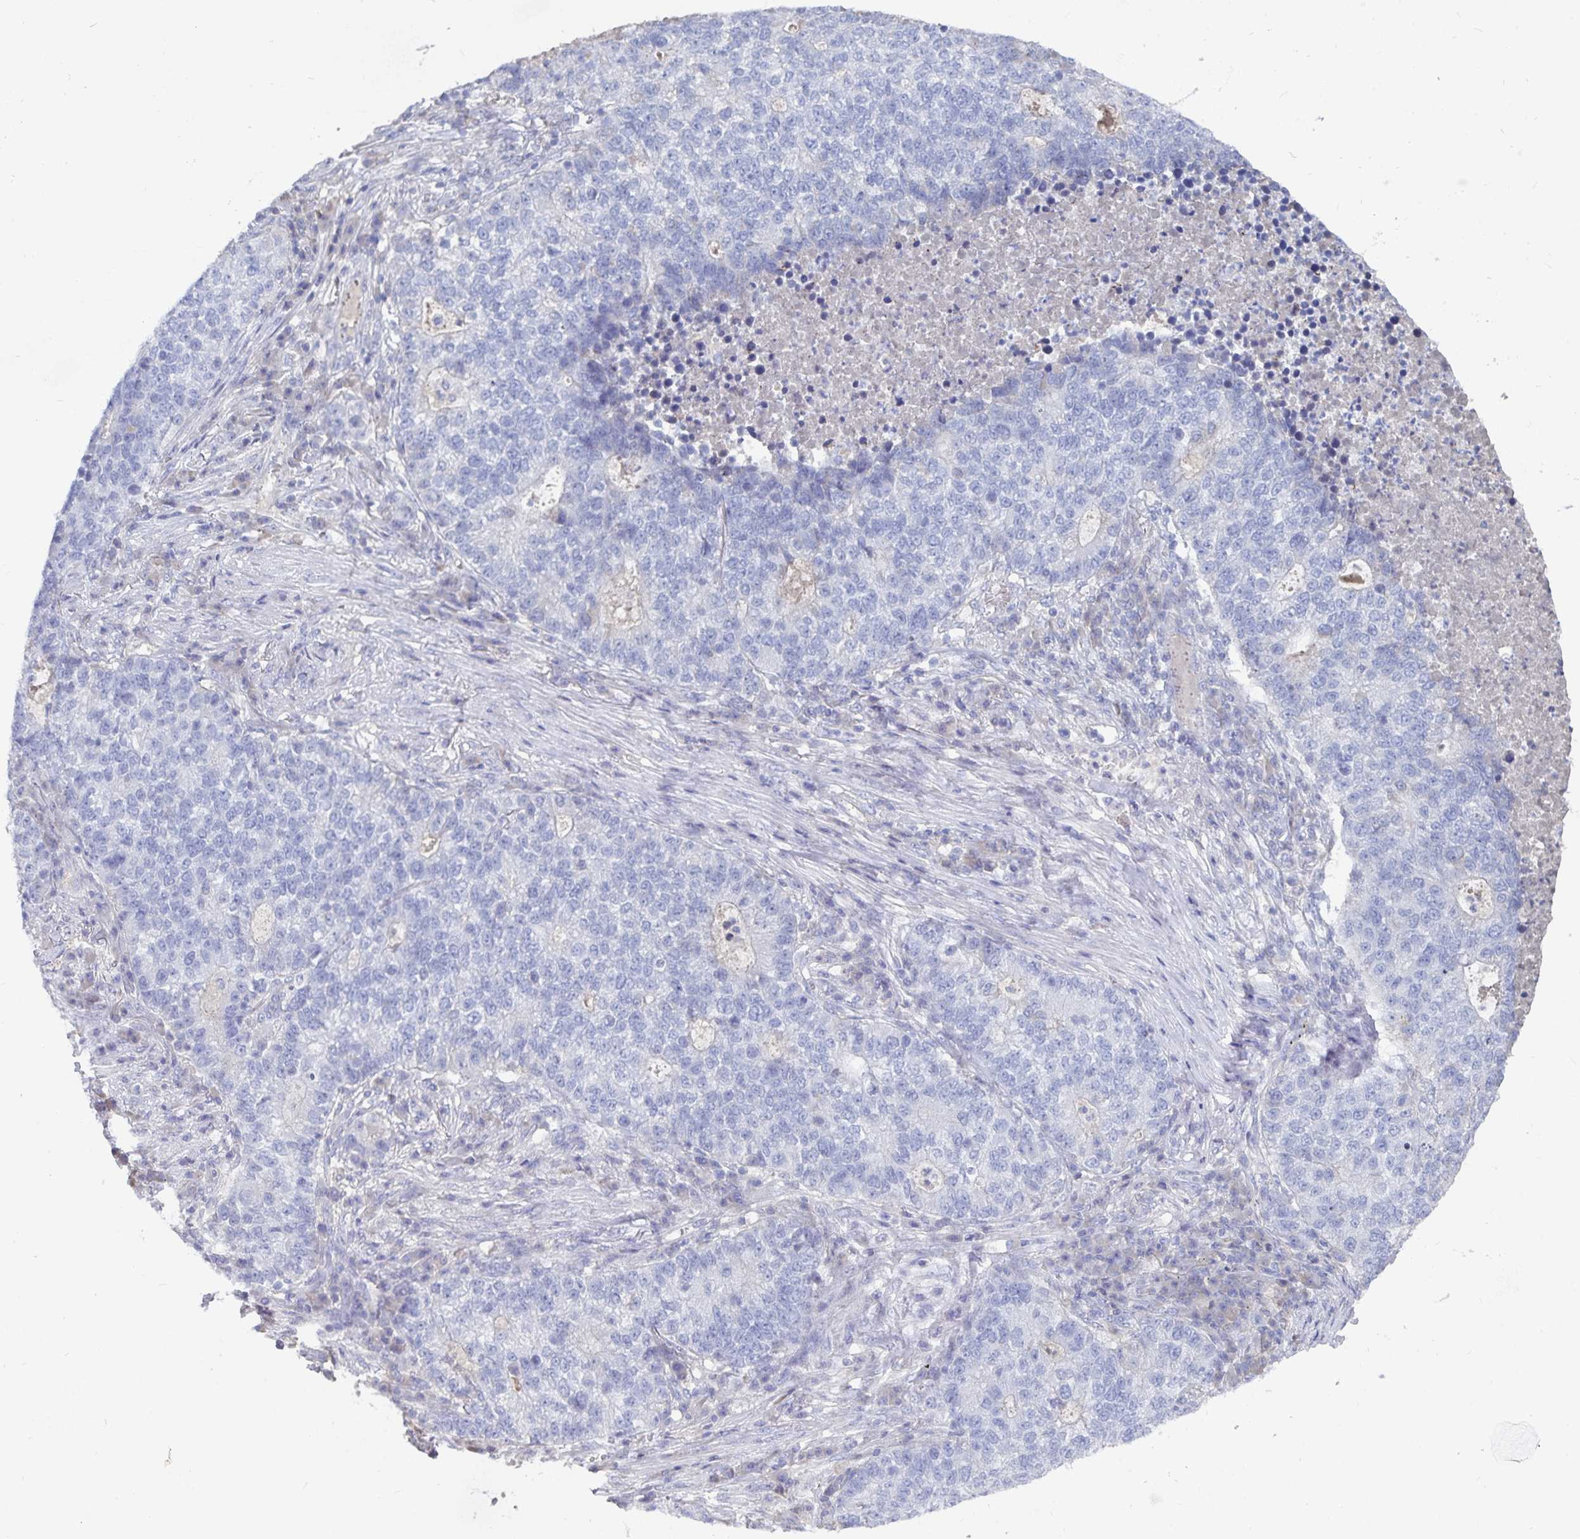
{"staining": {"intensity": "negative", "quantity": "none", "location": "none"}, "tissue": "lung cancer", "cell_type": "Tumor cells", "image_type": "cancer", "snomed": [{"axis": "morphology", "description": "Adenocarcinoma, NOS"}, {"axis": "topography", "description": "Lung"}], "caption": "Immunohistochemistry (IHC) photomicrograph of adenocarcinoma (lung) stained for a protein (brown), which demonstrates no staining in tumor cells.", "gene": "CFAP69", "patient": {"sex": "male", "age": 57}}